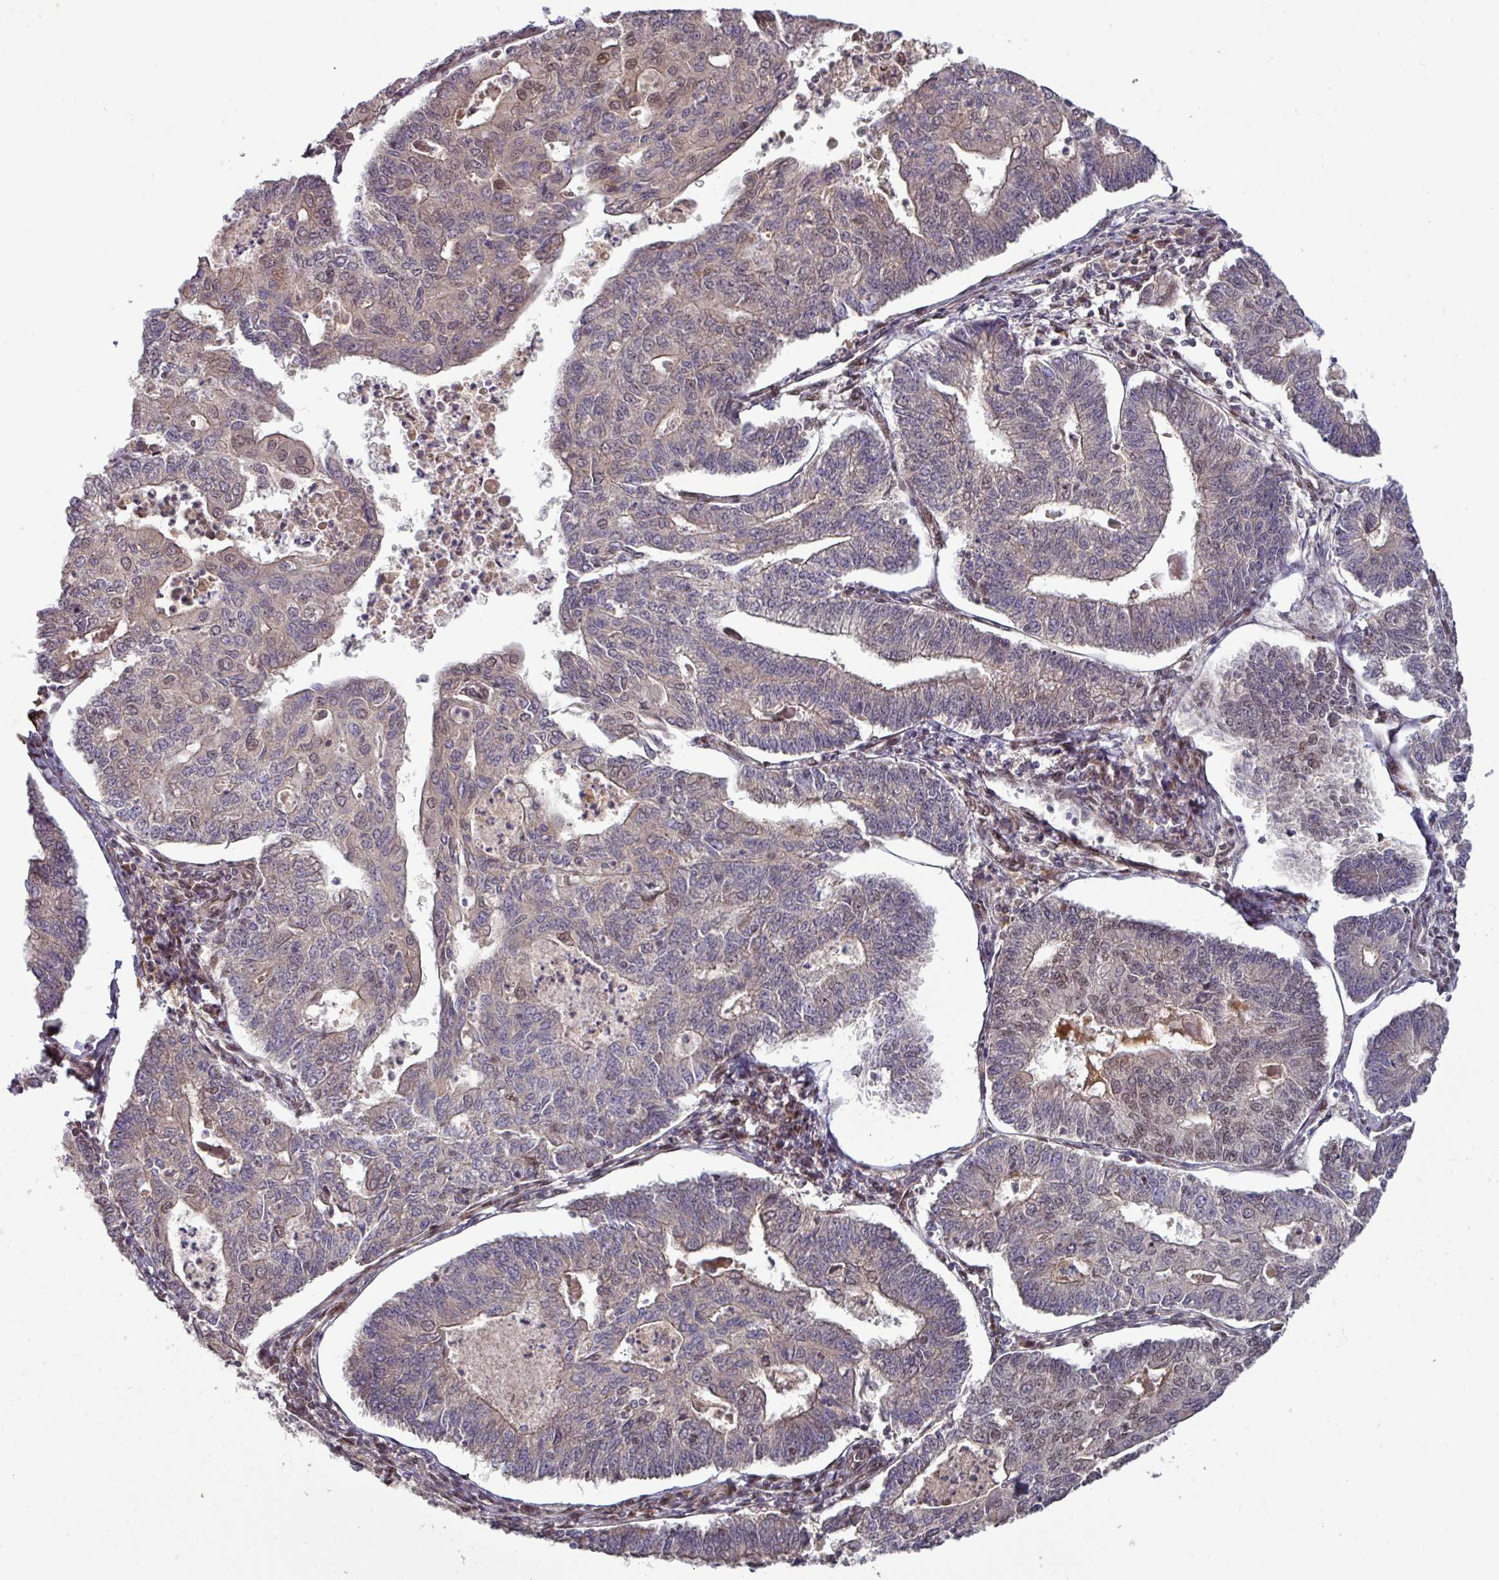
{"staining": {"intensity": "moderate", "quantity": "<25%", "location": "nuclear"}, "tissue": "endometrial cancer", "cell_type": "Tumor cells", "image_type": "cancer", "snomed": [{"axis": "morphology", "description": "Adenocarcinoma, NOS"}, {"axis": "topography", "description": "Endometrium"}], "caption": "Endometrial adenocarcinoma stained with a brown dye displays moderate nuclear positive staining in approximately <25% of tumor cells.", "gene": "CIC", "patient": {"sex": "female", "age": 56}}